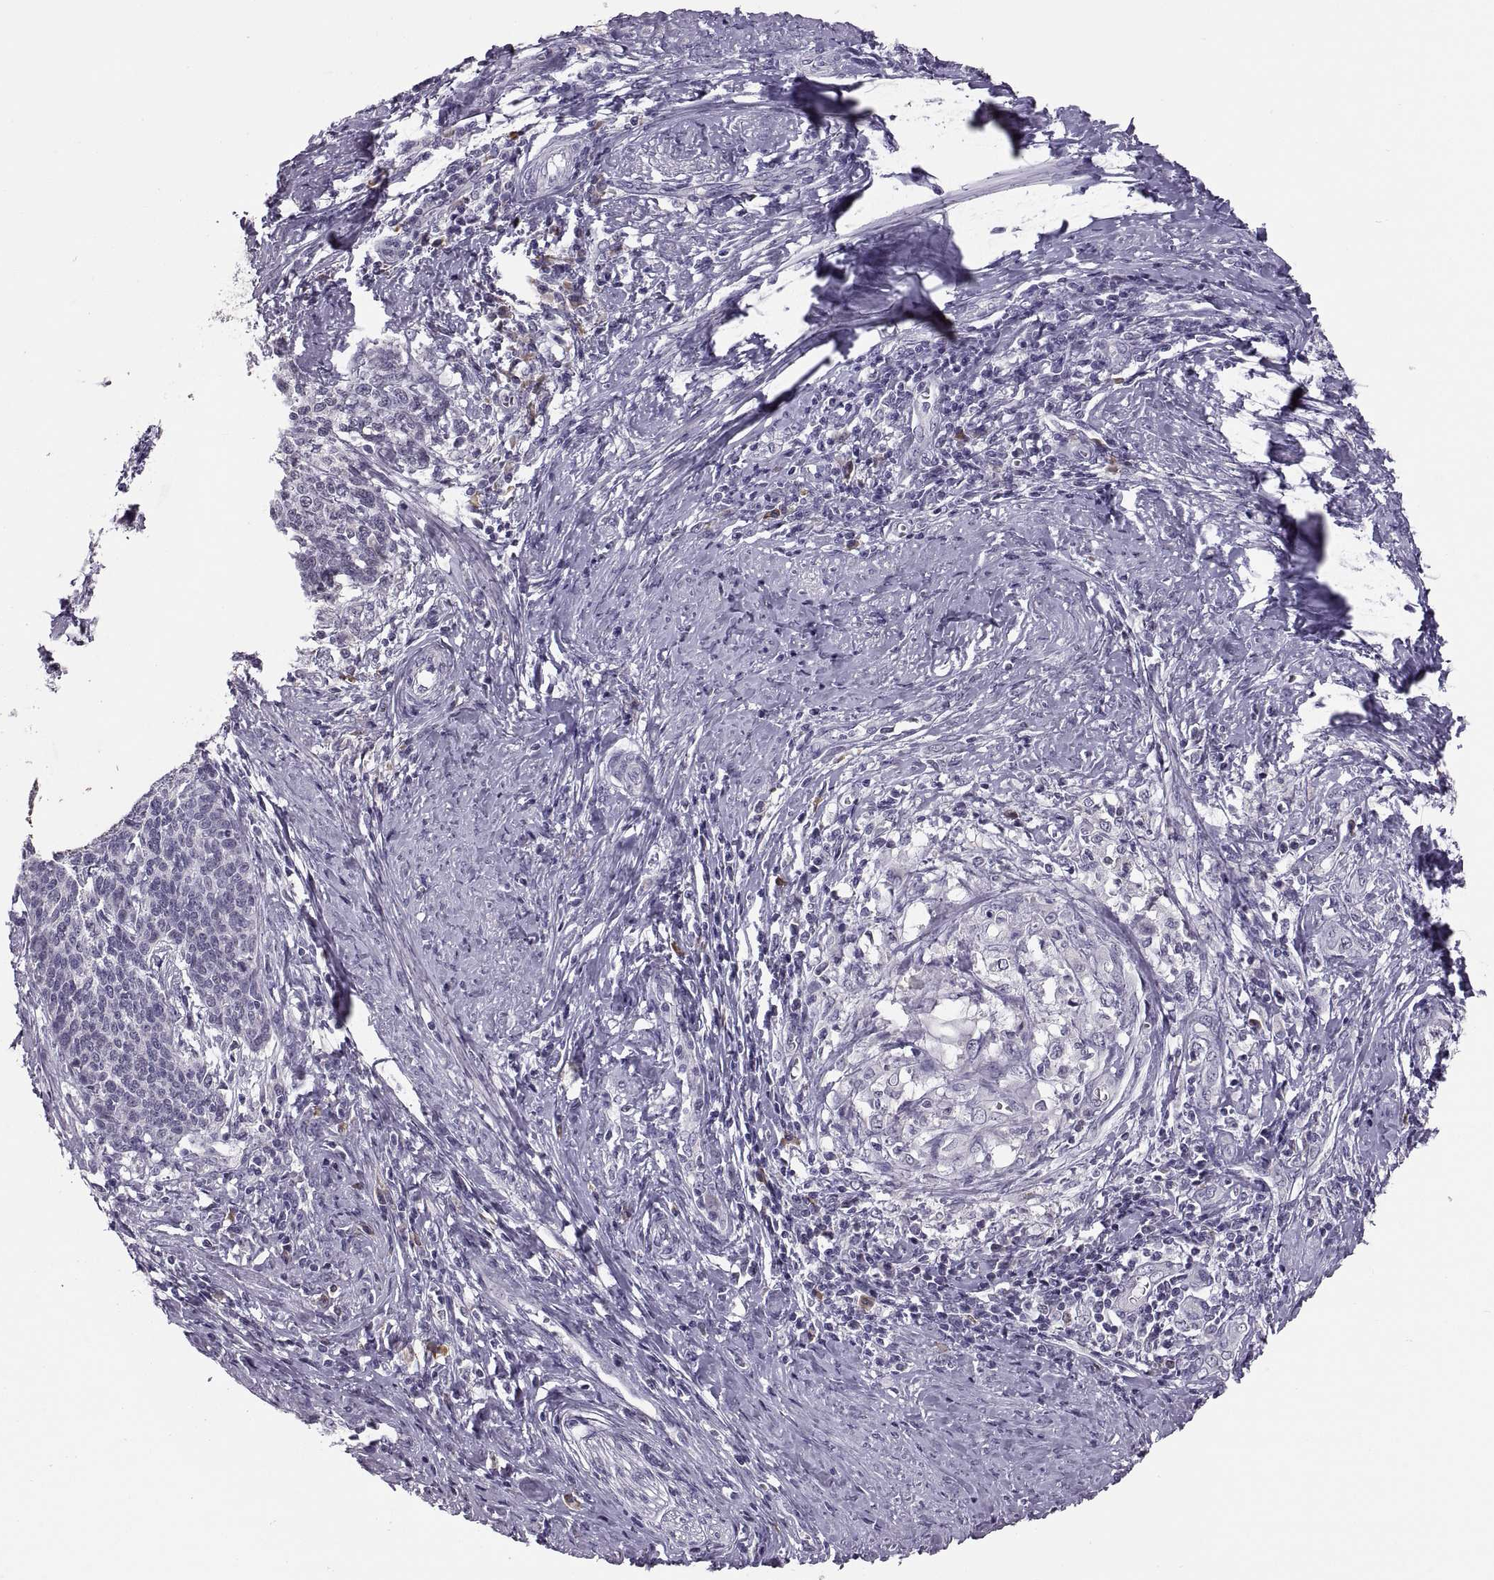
{"staining": {"intensity": "negative", "quantity": "none", "location": "none"}, "tissue": "cervical cancer", "cell_type": "Tumor cells", "image_type": "cancer", "snomed": [{"axis": "morphology", "description": "Squamous cell carcinoma, NOS"}, {"axis": "topography", "description": "Cervix"}], "caption": "Squamous cell carcinoma (cervical) was stained to show a protein in brown. There is no significant expression in tumor cells. (Stains: DAB (3,3'-diaminobenzidine) IHC with hematoxylin counter stain, Microscopy: brightfield microscopy at high magnification).", "gene": "MAGEB18", "patient": {"sex": "female", "age": 39}}